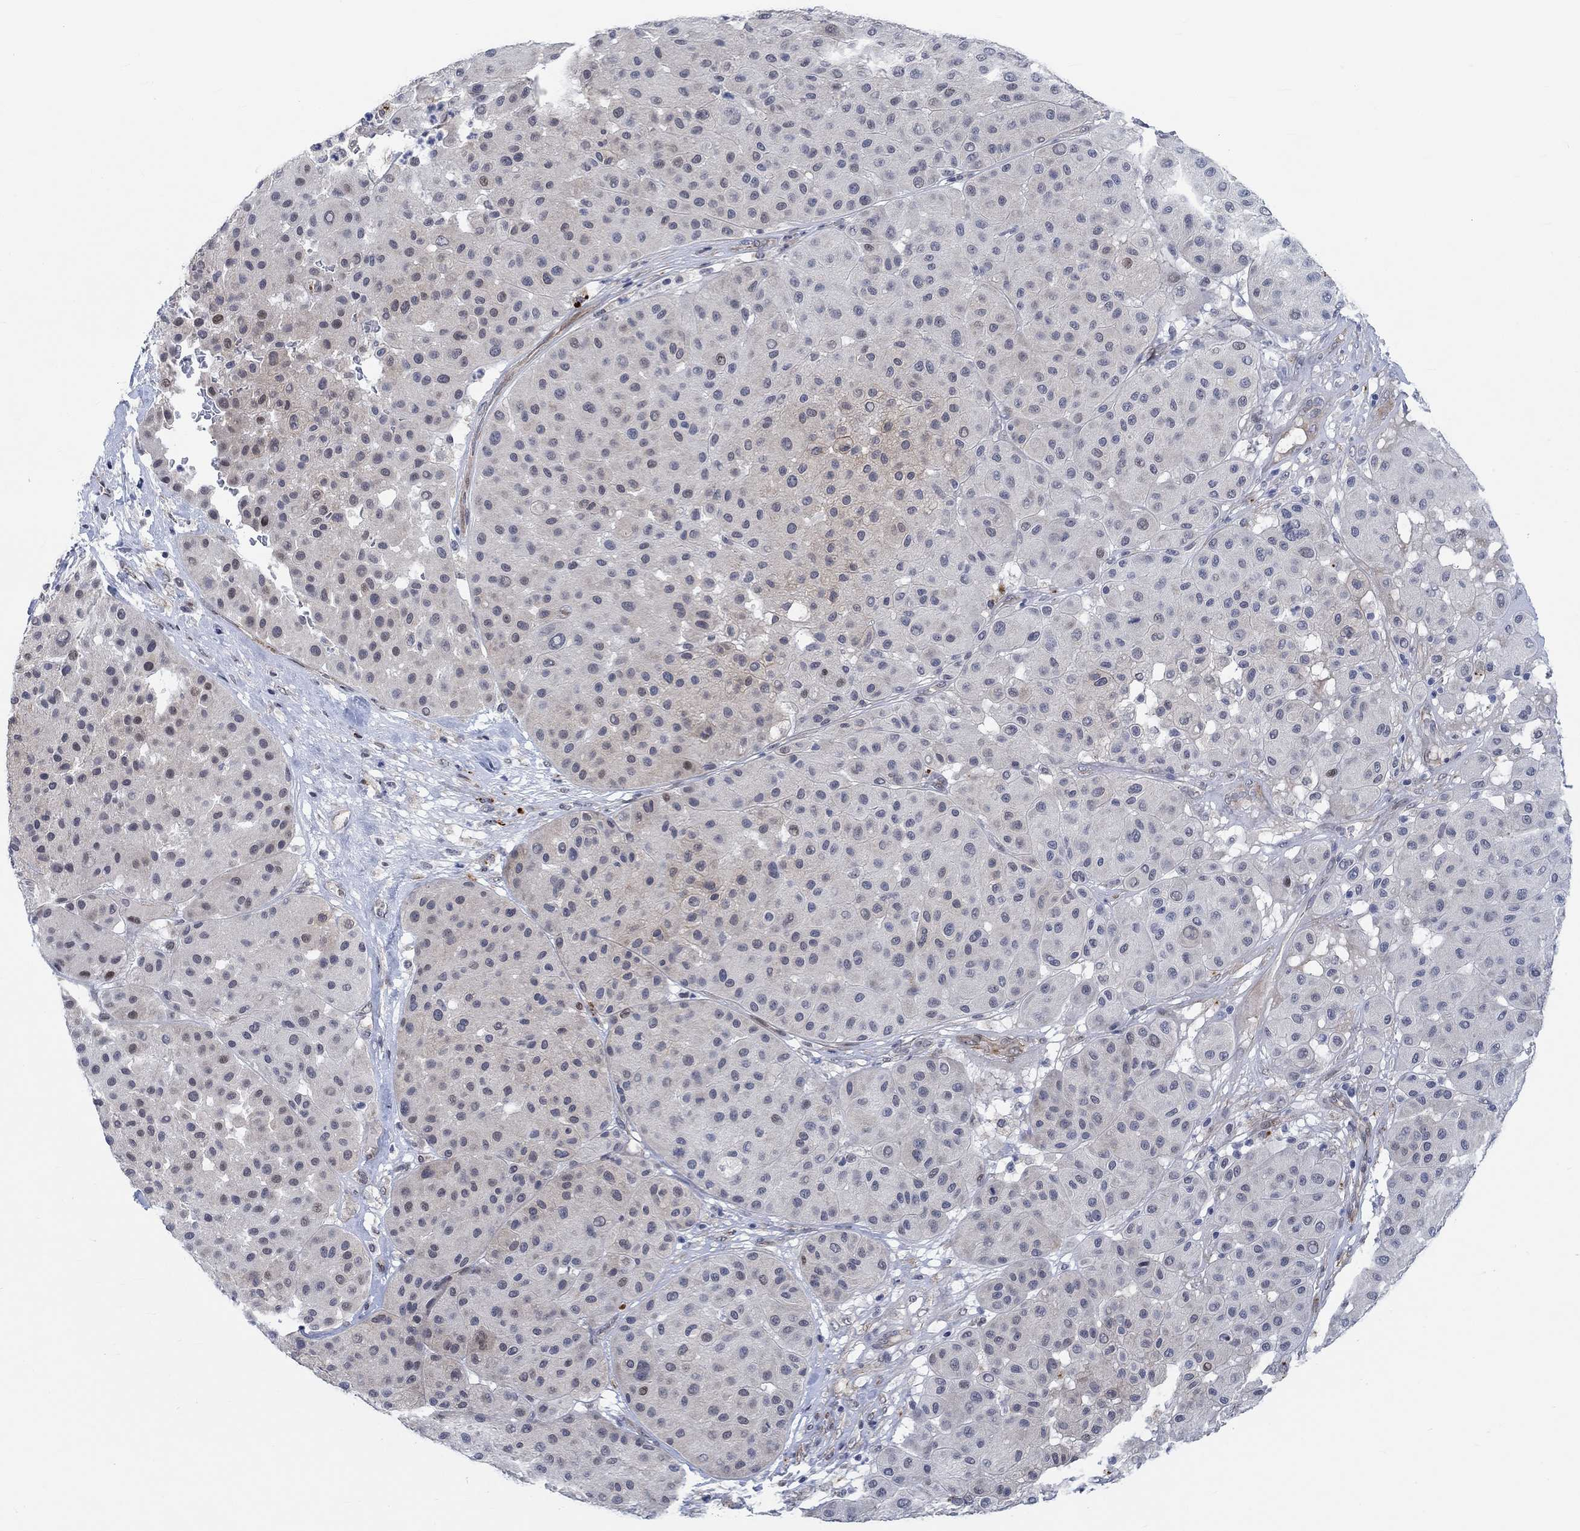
{"staining": {"intensity": "weak", "quantity": "25%-75%", "location": "cytoplasmic/membranous"}, "tissue": "melanoma", "cell_type": "Tumor cells", "image_type": "cancer", "snomed": [{"axis": "morphology", "description": "Malignant melanoma, Metastatic site"}, {"axis": "topography", "description": "Smooth muscle"}], "caption": "Immunohistochemistry photomicrograph of human malignant melanoma (metastatic site) stained for a protein (brown), which shows low levels of weak cytoplasmic/membranous staining in about 25%-75% of tumor cells.", "gene": "KCNH8", "patient": {"sex": "male", "age": 41}}